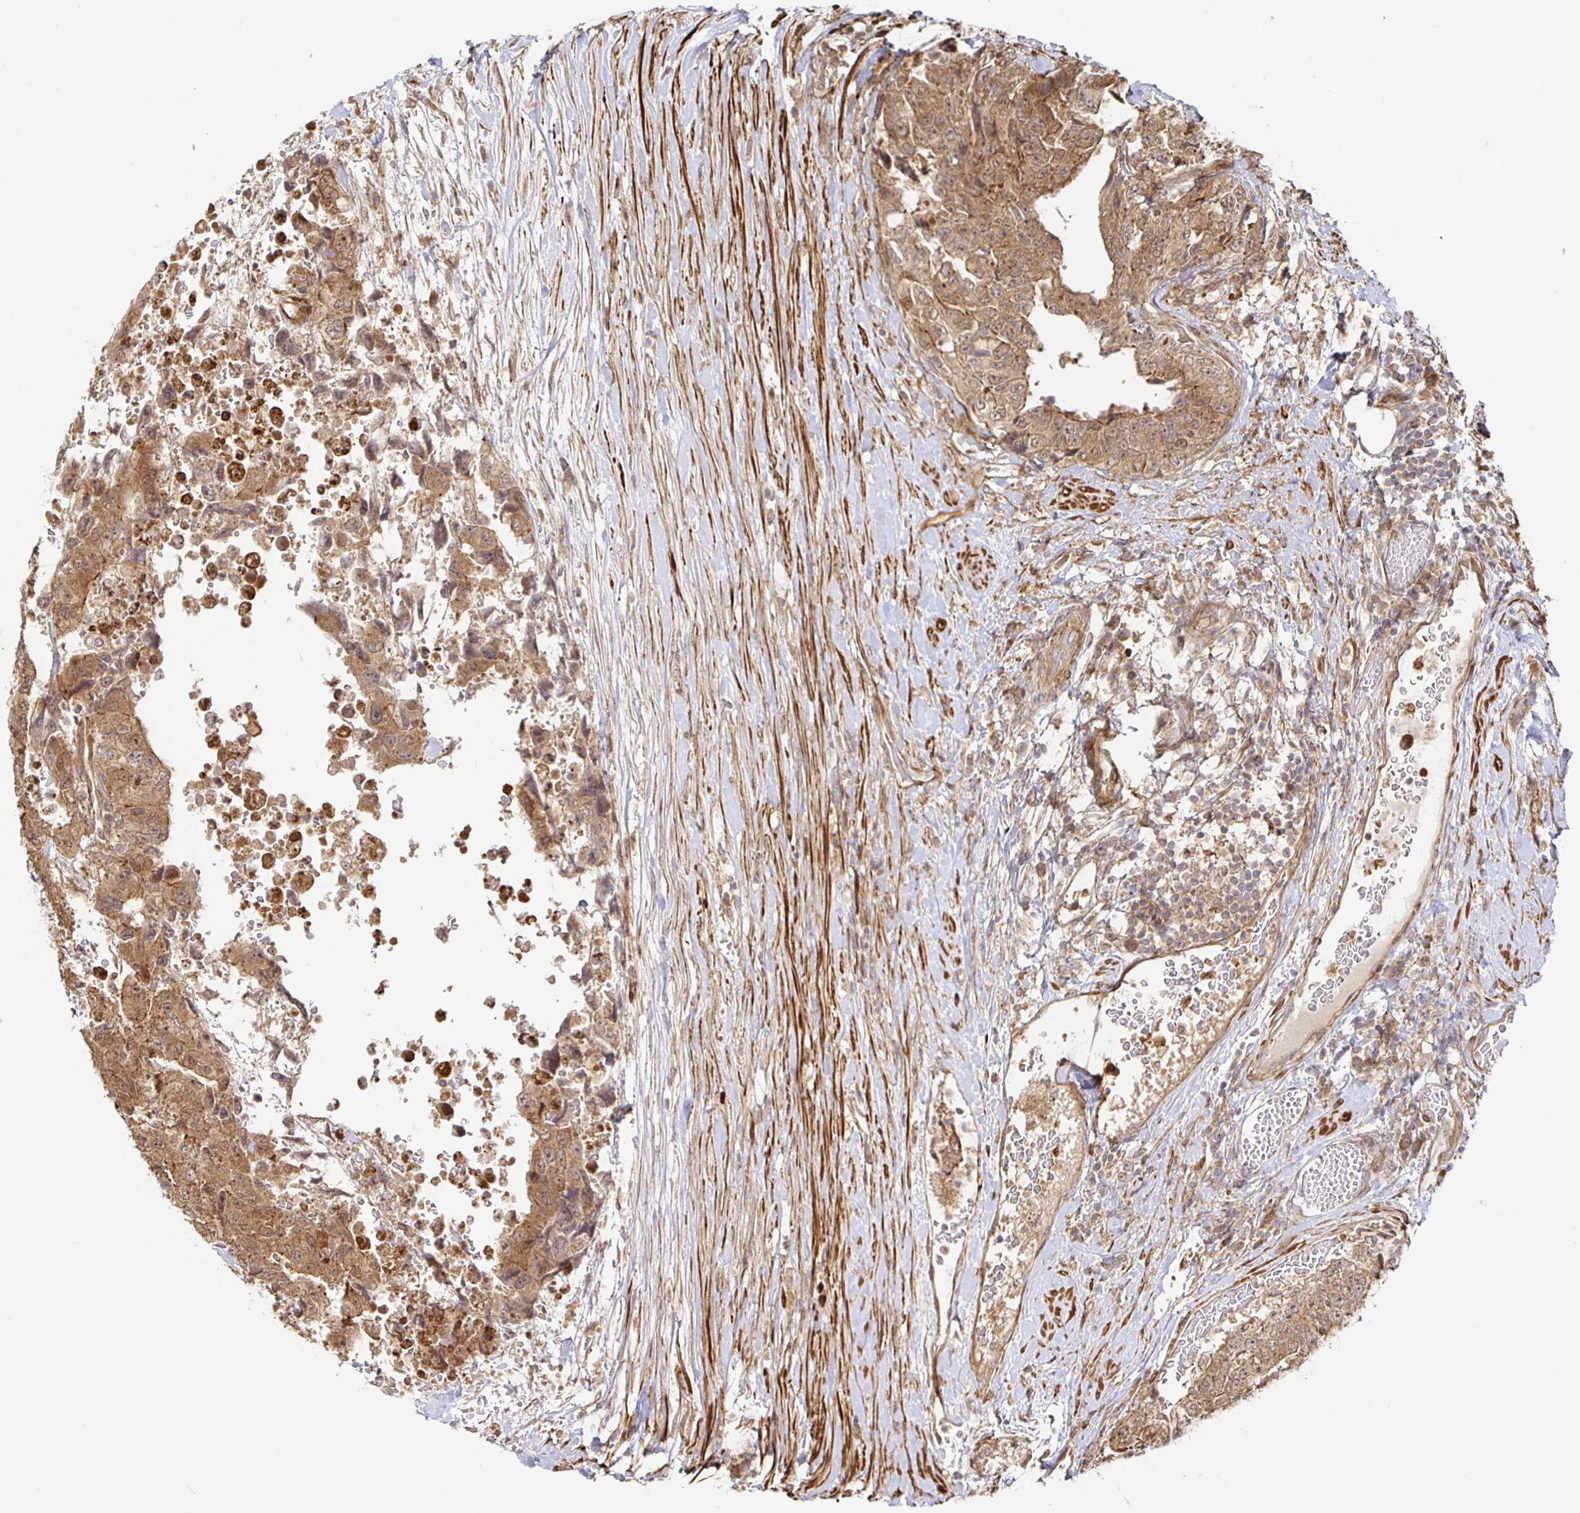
{"staining": {"intensity": "moderate", "quantity": ">75%", "location": "cytoplasmic/membranous"}, "tissue": "testis cancer", "cell_type": "Tumor cells", "image_type": "cancer", "snomed": [{"axis": "morphology", "description": "Carcinoma, Embryonal, NOS"}, {"axis": "topography", "description": "Testis"}], "caption": "Immunohistochemical staining of testis embryonal carcinoma displays medium levels of moderate cytoplasmic/membranous protein positivity in approximately >75% of tumor cells. Ihc stains the protein in brown and the nuclei are stained blue.", "gene": "STRAP", "patient": {"sex": "male", "age": 24}}